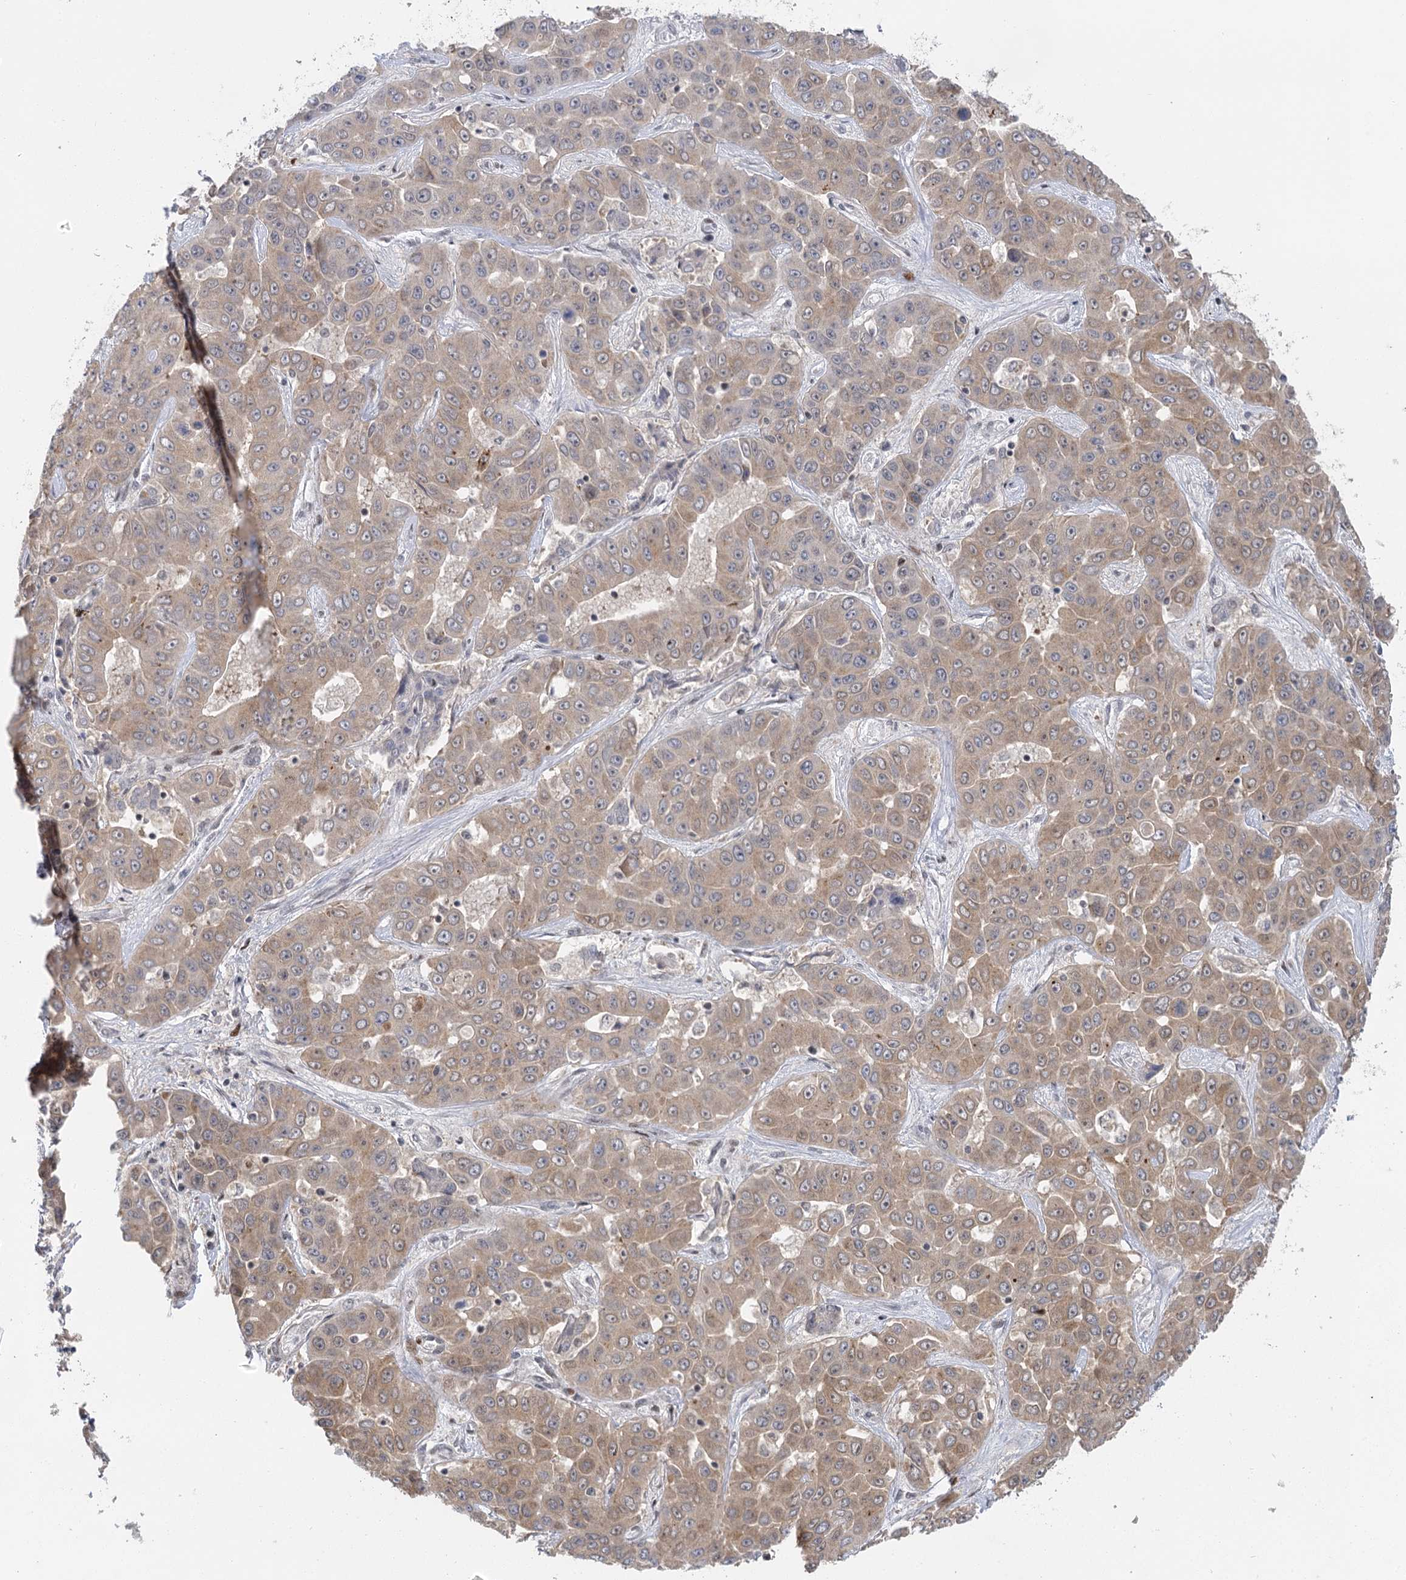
{"staining": {"intensity": "weak", "quantity": "25%-75%", "location": "cytoplasmic/membranous"}, "tissue": "liver cancer", "cell_type": "Tumor cells", "image_type": "cancer", "snomed": [{"axis": "morphology", "description": "Cholangiocarcinoma"}, {"axis": "topography", "description": "Liver"}], "caption": "This is an image of immunohistochemistry (IHC) staining of liver cancer, which shows weak positivity in the cytoplasmic/membranous of tumor cells.", "gene": "IL11RA", "patient": {"sex": "female", "age": 52}}